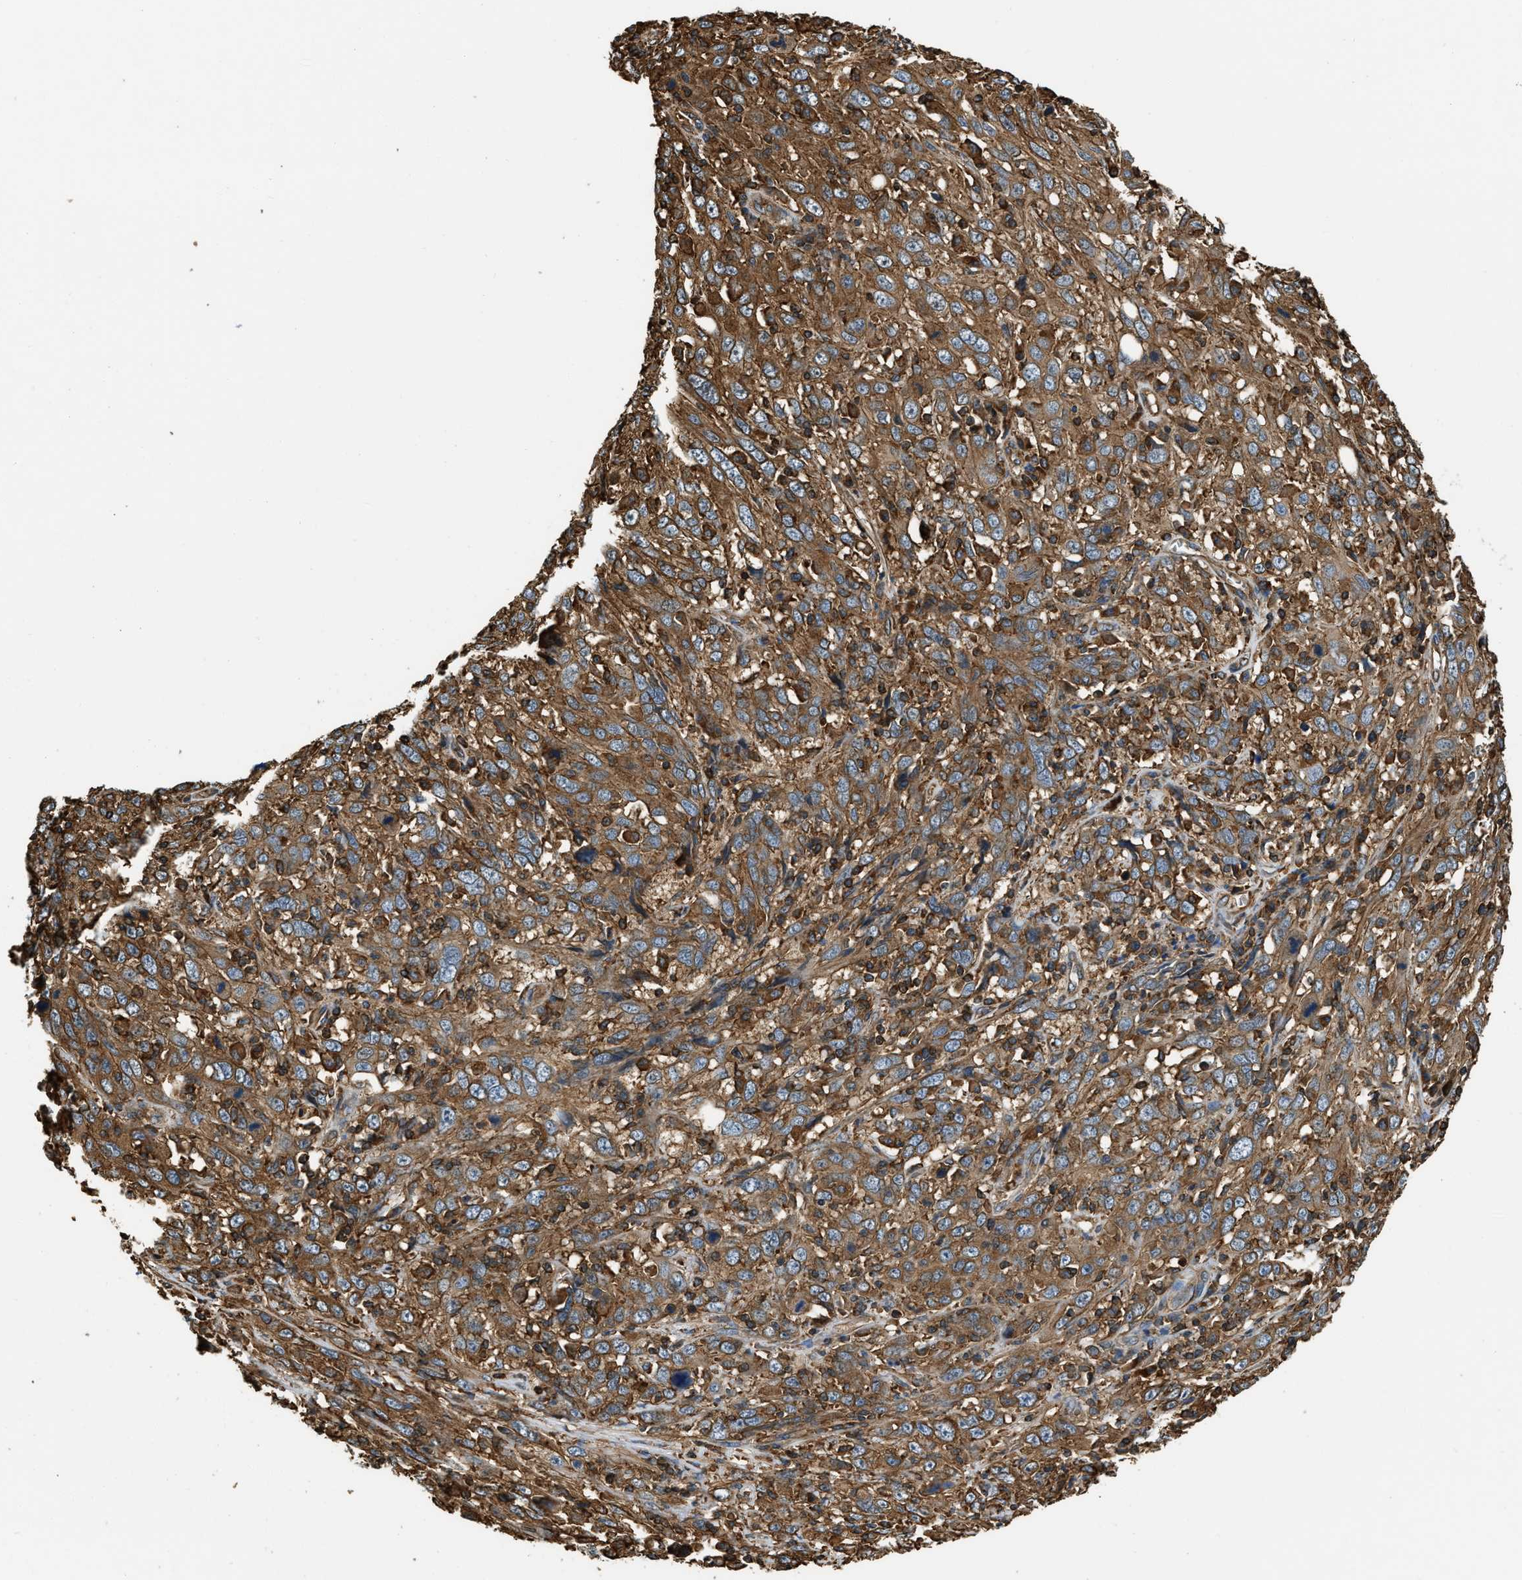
{"staining": {"intensity": "moderate", "quantity": ">75%", "location": "cytoplasmic/membranous"}, "tissue": "cervical cancer", "cell_type": "Tumor cells", "image_type": "cancer", "snomed": [{"axis": "morphology", "description": "Squamous cell carcinoma, NOS"}, {"axis": "topography", "description": "Cervix"}], "caption": "An image of human cervical cancer (squamous cell carcinoma) stained for a protein shows moderate cytoplasmic/membranous brown staining in tumor cells. Nuclei are stained in blue.", "gene": "YARS1", "patient": {"sex": "female", "age": 46}}